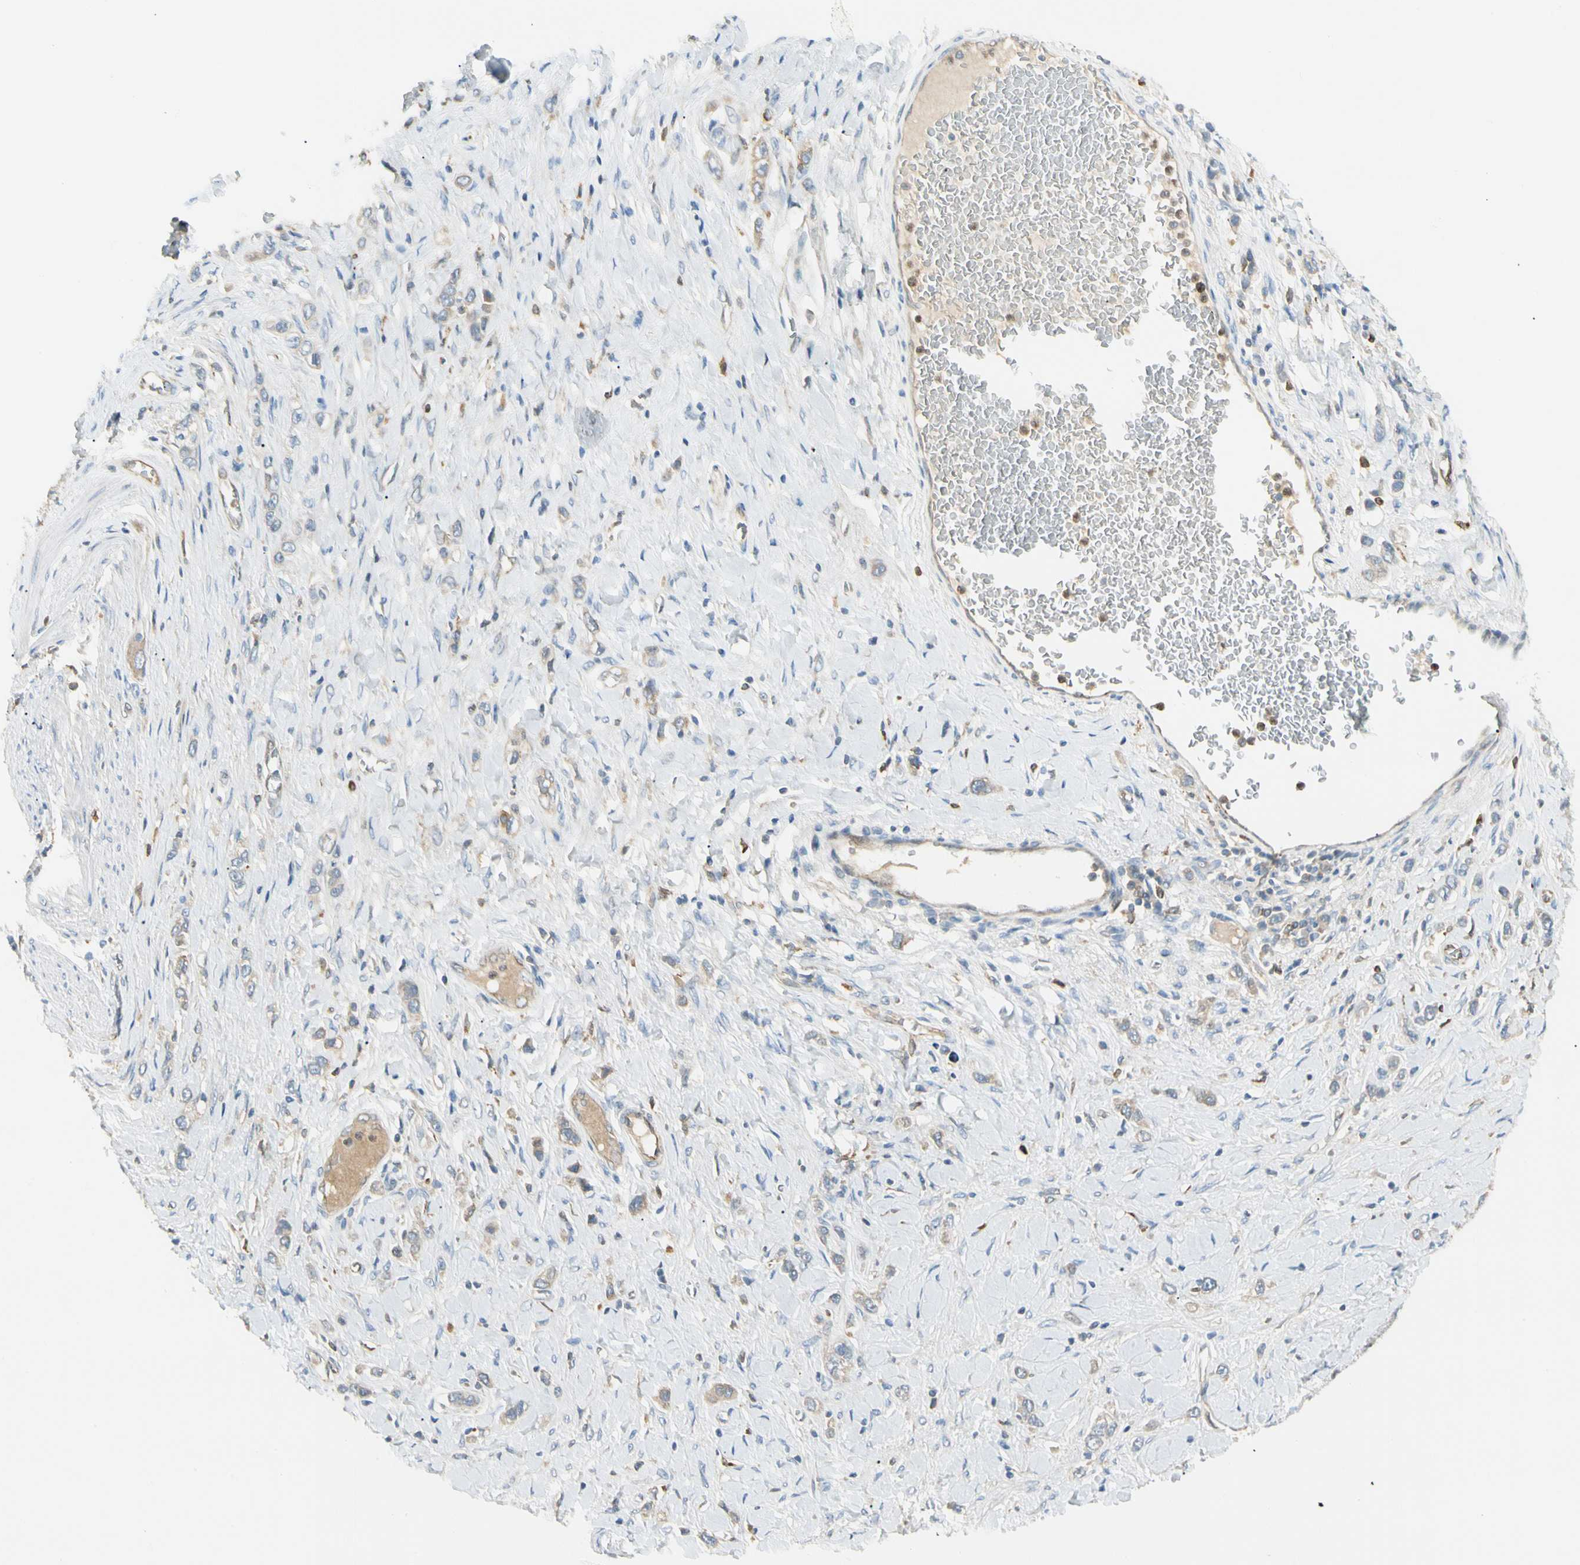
{"staining": {"intensity": "weak", "quantity": "<25%", "location": "cytoplasmic/membranous"}, "tissue": "stomach cancer", "cell_type": "Tumor cells", "image_type": "cancer", "snomed": [{"axis": "morphology", "description": "Normal tissue, NOS"}, {"axis": "morphology", "description": "Adenocarcinoma, NOS"}, {"axis": "topography", "description": "Stomach, upper"}, {"axis": "topography", "description": "Stomach"}], "caption": "DAB immunohistochemical staining of stomach cancer (adenocarcinoma) demonstrates no significant staining in tumor cells. (DAB immunohistochemistry, high magnification).", "gene": "LPCAT2", "patient": {"sex": "female", "age": 65}}